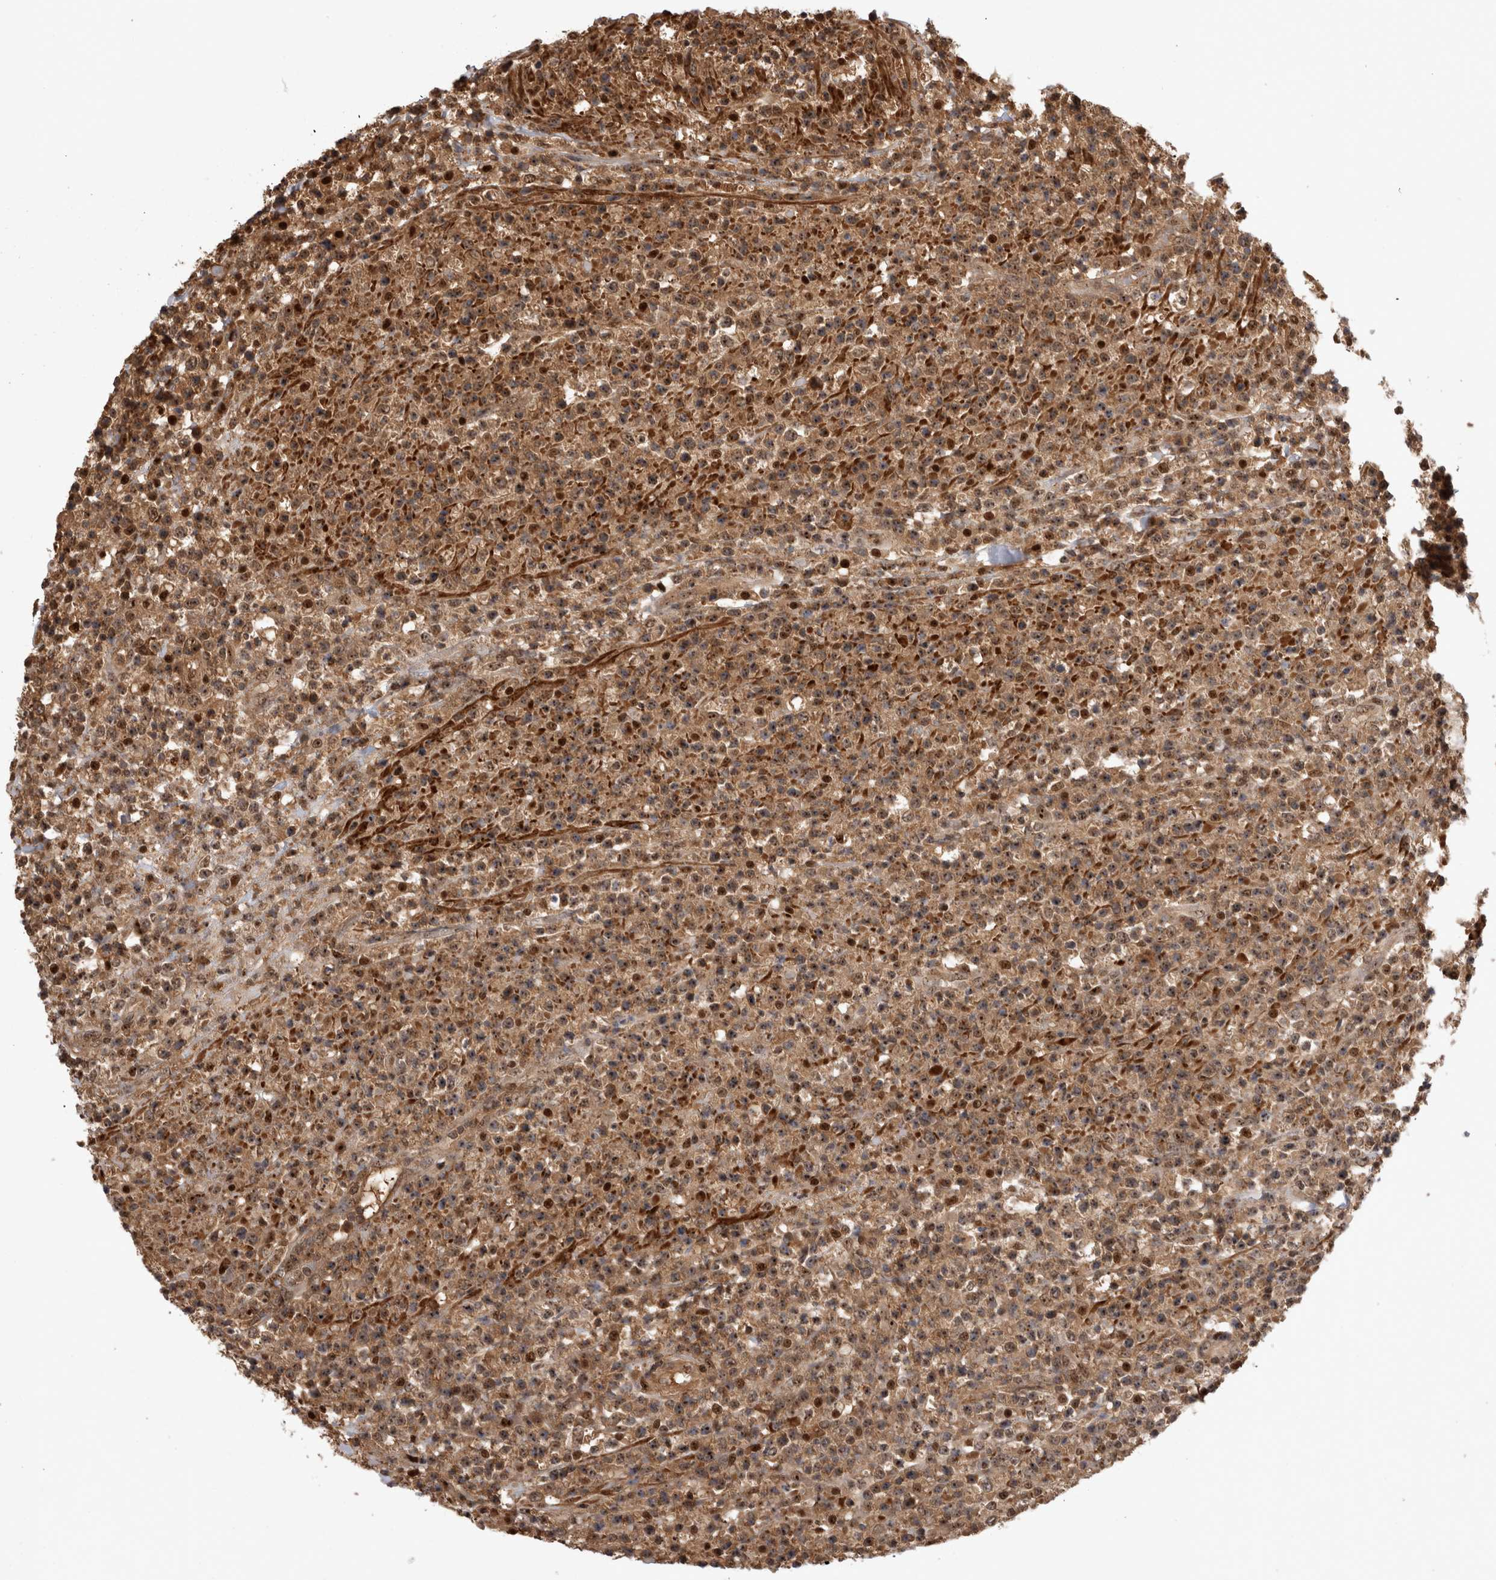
{"staining": {"intensity": "moderate", "quantity": ">75%", "location": "cytoplasmic/membranous,nuclear"}, "tissue": "lymphoma", "cell_type": "Tumor cells", "image_type": "cancer", "snomed": [{"axis": "morphology", "description": "Malignant lymphoma, non-Hodgkin's type, High grade"}, {"axis": "topography", "description": "Colon"}], "caption": "Moderate cytoplasmic/membranous and nuclear protein positivity is appreciated in approximately >75% of tumor cells in high-grade malignant lymphoma, non-Hodgkin's type. Nuclei are stained in blue.", "gene": "TDRD7", "patient": {"sex": "female", "age": 53}}